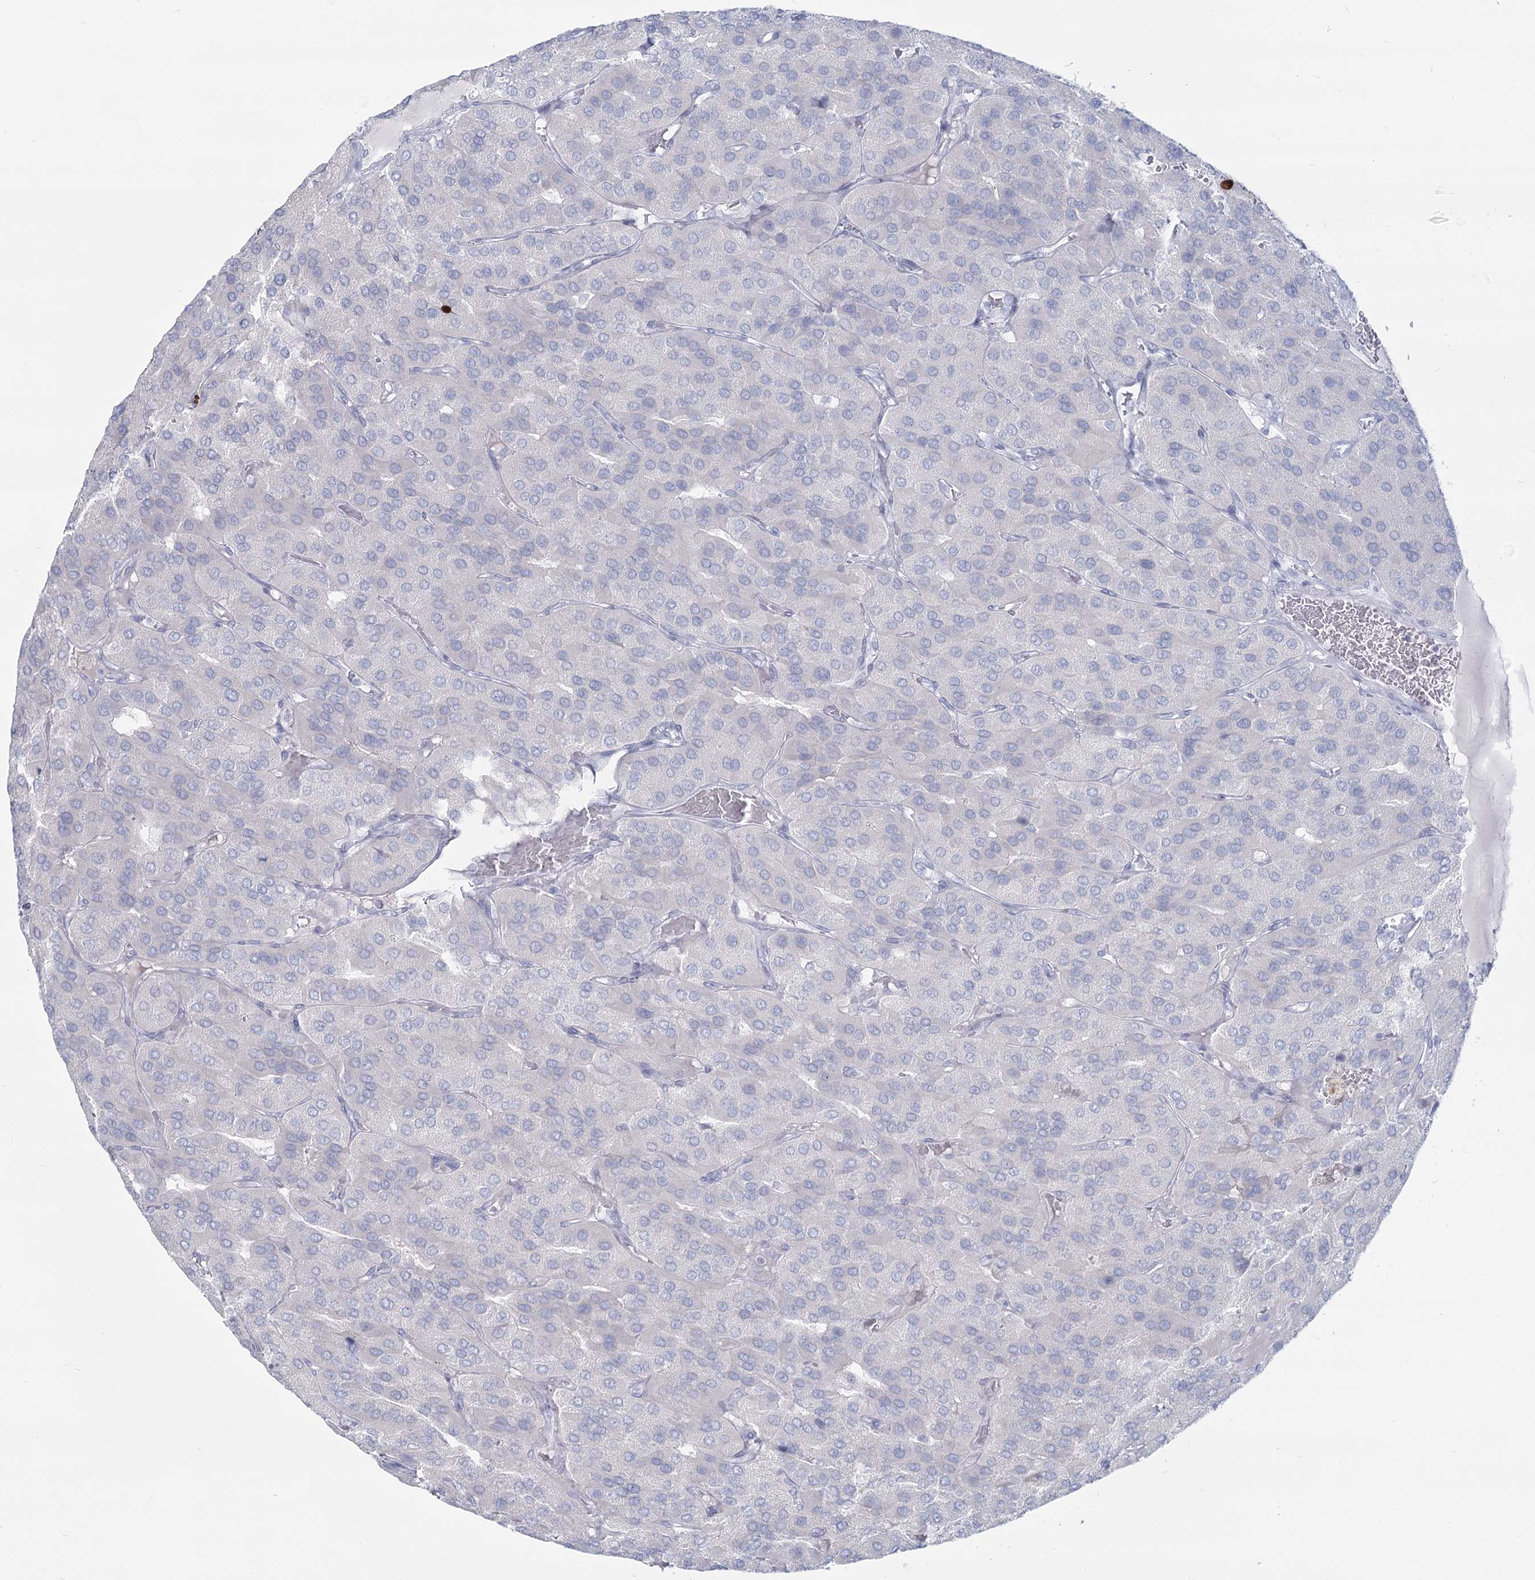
{"staining": {"intensity": "negative", "quantity": "none", "location": "none"}, "tissue": "parathyroid gland", "cell_type": "Glandular cells", "image_type": "normal", "snomed": [{"axis": "morphology", "description": "Normal tissue, NOS"}, {"axis": "morphology", "description": "Adenoma, NOS"}, {"axis": "topography", "description": "Parathyroid gland"}], "caption": "This is an immunohistochemistry photomicrograph of benign human parathyroid gland. There is no staining in glandular cells.", "gene": "SLC6A19", "patient": {"sex": "female", "age": 86}}